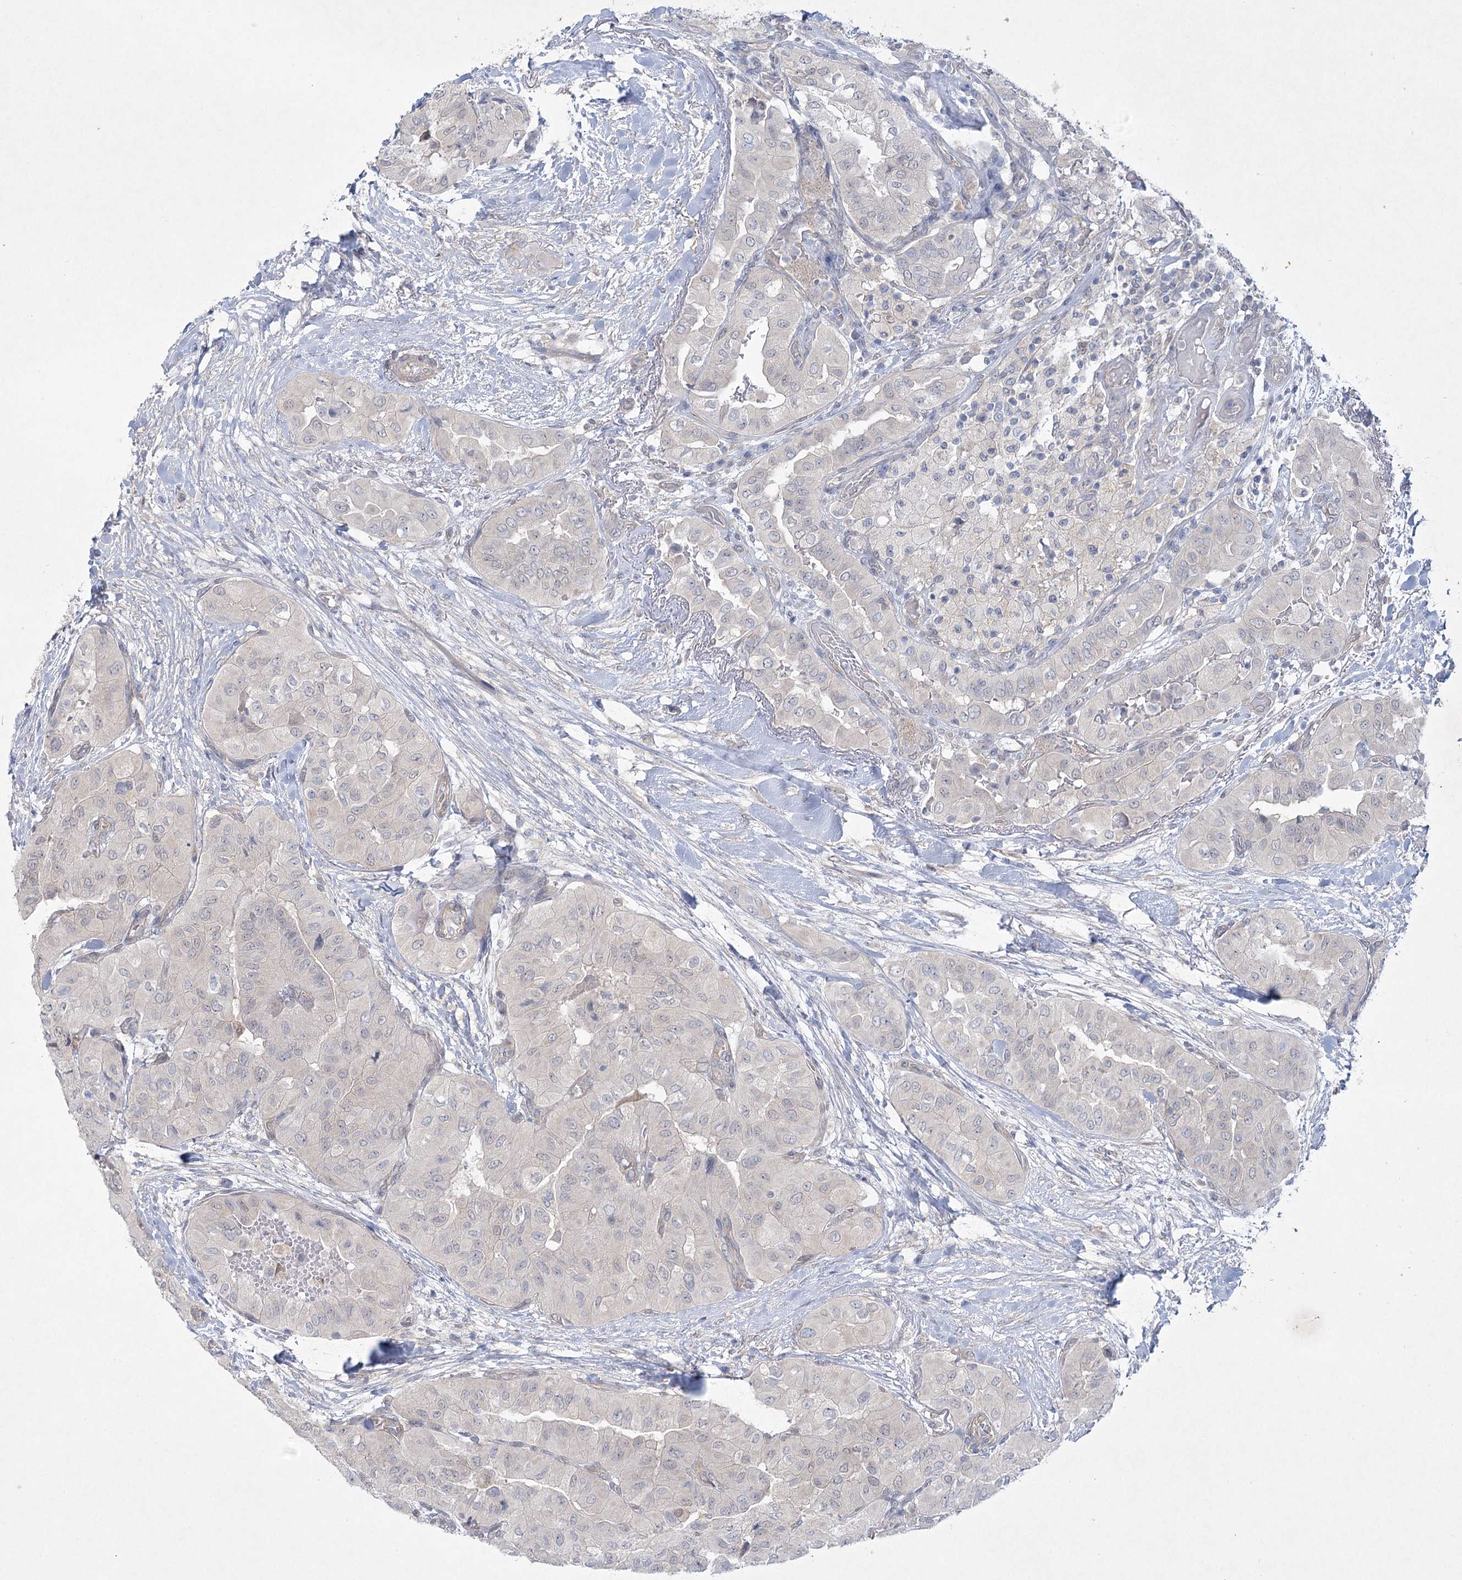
{"staining": {"intensity": "negative", "quantity": "none", "location": "none"}, "tissue": "thyroid cancer", "cell_type": "Tumor cells", "image_type": "cancer", "snomed": [{"axis": "morphology", "description": "Papillary adenocarcinoma, NOS"}, {"axis": "topography", "description": "Thyroid gland"}], "caption": "Immunohistochemical staining of human papillary adenocarcinoma (thyroid) displays no significant expression in tumor cells.", "gene": "AAMDC", "patient": {"sex": "female", "age": 59}}